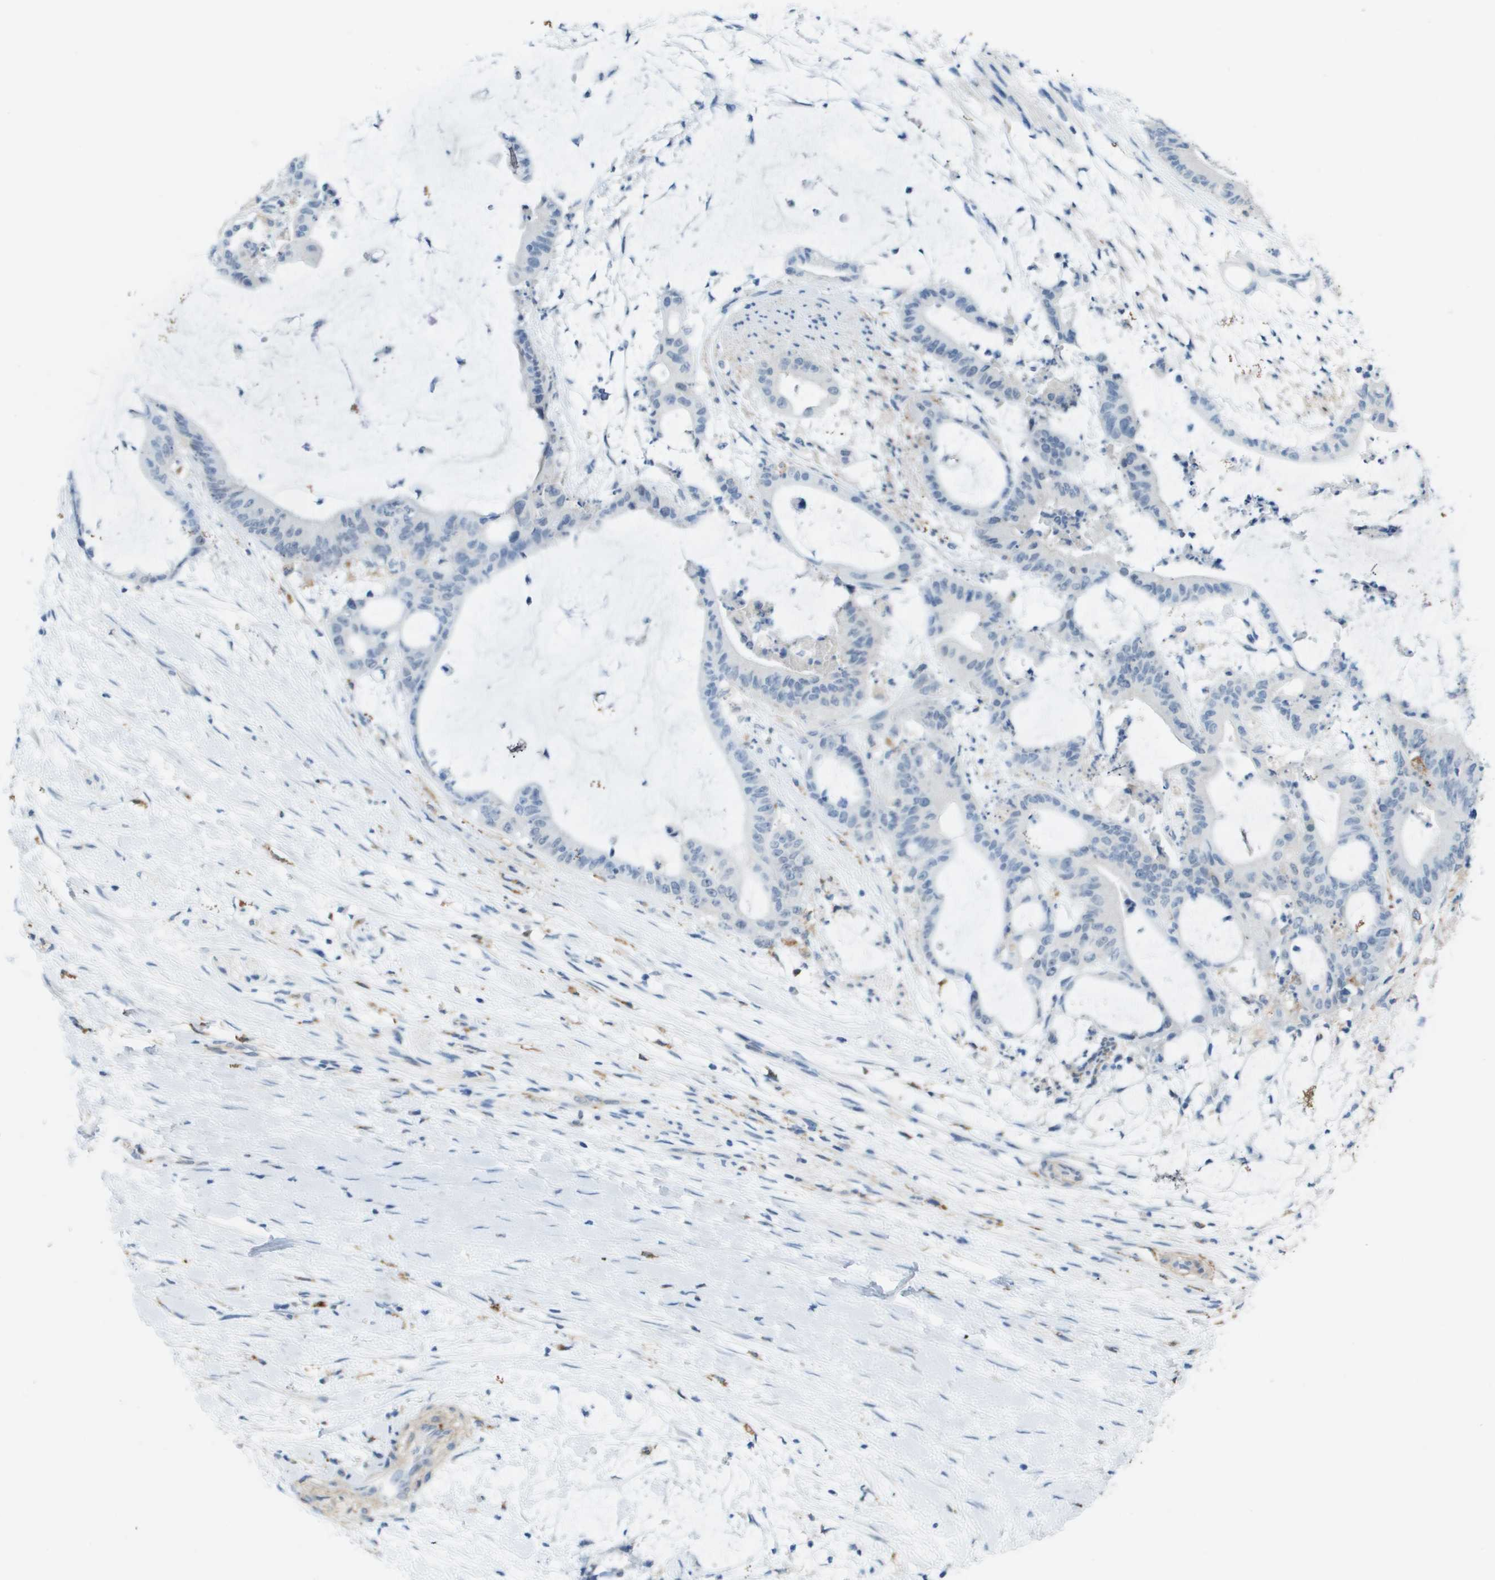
{"staining": {"intensity": "negative", "quantity": "none", "location": "none"}, "tissue": "liver cancer", "cell_type": "Tumor cells", "image_type": "cancer", "snomed": [{"axis": "morphology", "description": "Cholangiocarcinoma"}, {"axis": "topography", "description": "Liver"}], "caption": "This is an immunohistochemistry photomicrograph of human liver cancer. There is no positivity in tumor cells.", "gene": "ZBTB43", "patient": {"sex": "female", "age": 73}}